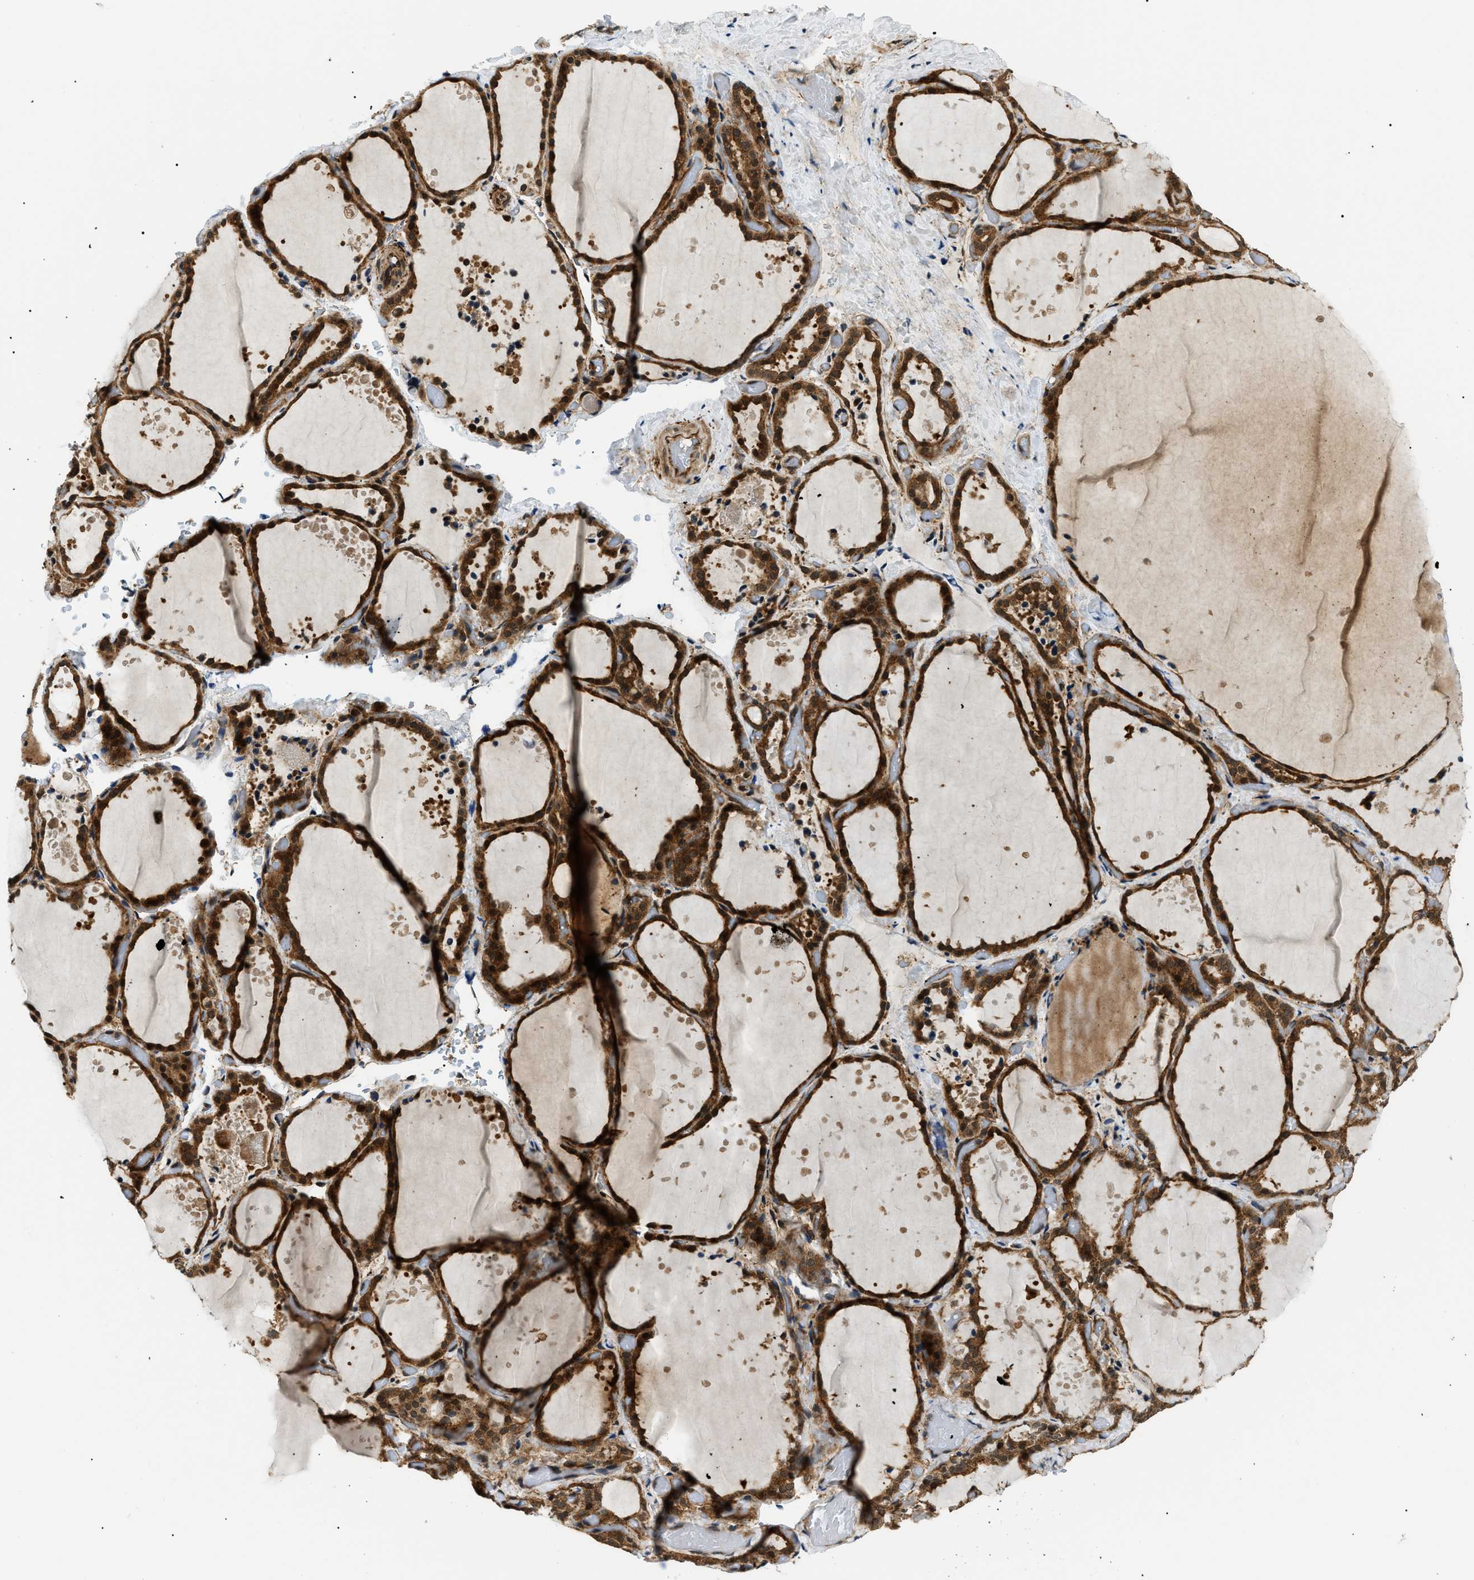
{"staining": {"intensity": "strong", "quantity": ">75%", "location": "cytoplasmic/membranous"}, "tissue": "thyroid gland", "cell_type": "Glandular cells", "image_type": "normal", "snomed": [{"axis": "morphology", "description": "Normal tissue, NOS"}, {"axis": "topography", "description": "Thyroid gland"}], "caption": "Glandular cells show high levels of strong cytoplasmic/membranous positivity in about >75% of cells in normal thyroid gland.", "gene": "ATP6AP1", "patient": {"sex": "female", "age": 44}}